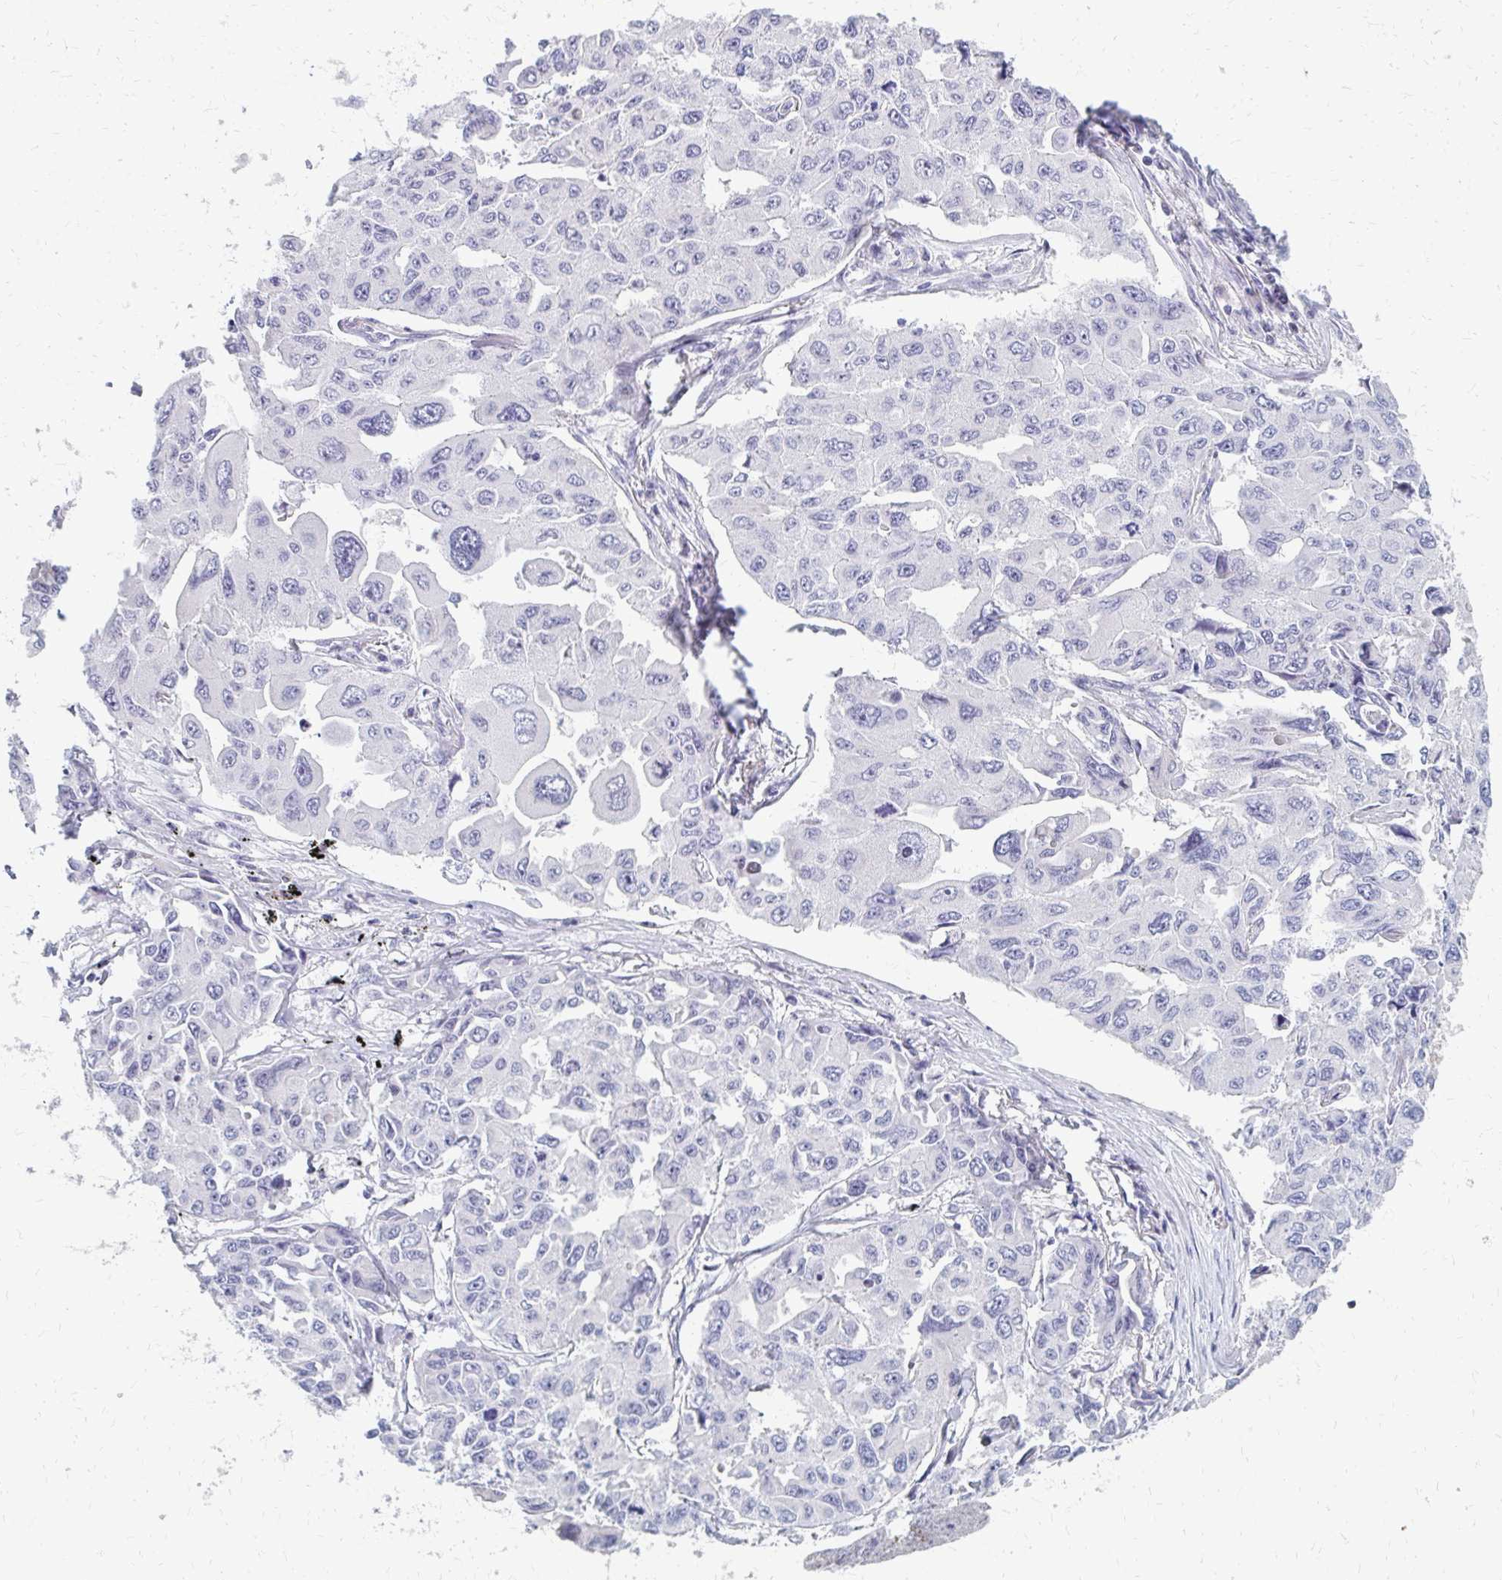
{"staining": {"intensity": "negative", "quantity": "none", "location": "none"}, "tissue": "lung cancer", "cell_type": "Tumor cells", "image_type": "cancer", "snomed": [{"axis": "morphology", "description": "Adenocarcinoma, NOS"}, {"axis": "topography", "description": "Lung"}], "caption": "The micrograph shows no staining of tumor cells in adenocarcinoma (lung).", "gene": "OR10V1", "patient": {"sex": "male", "age": 64}}